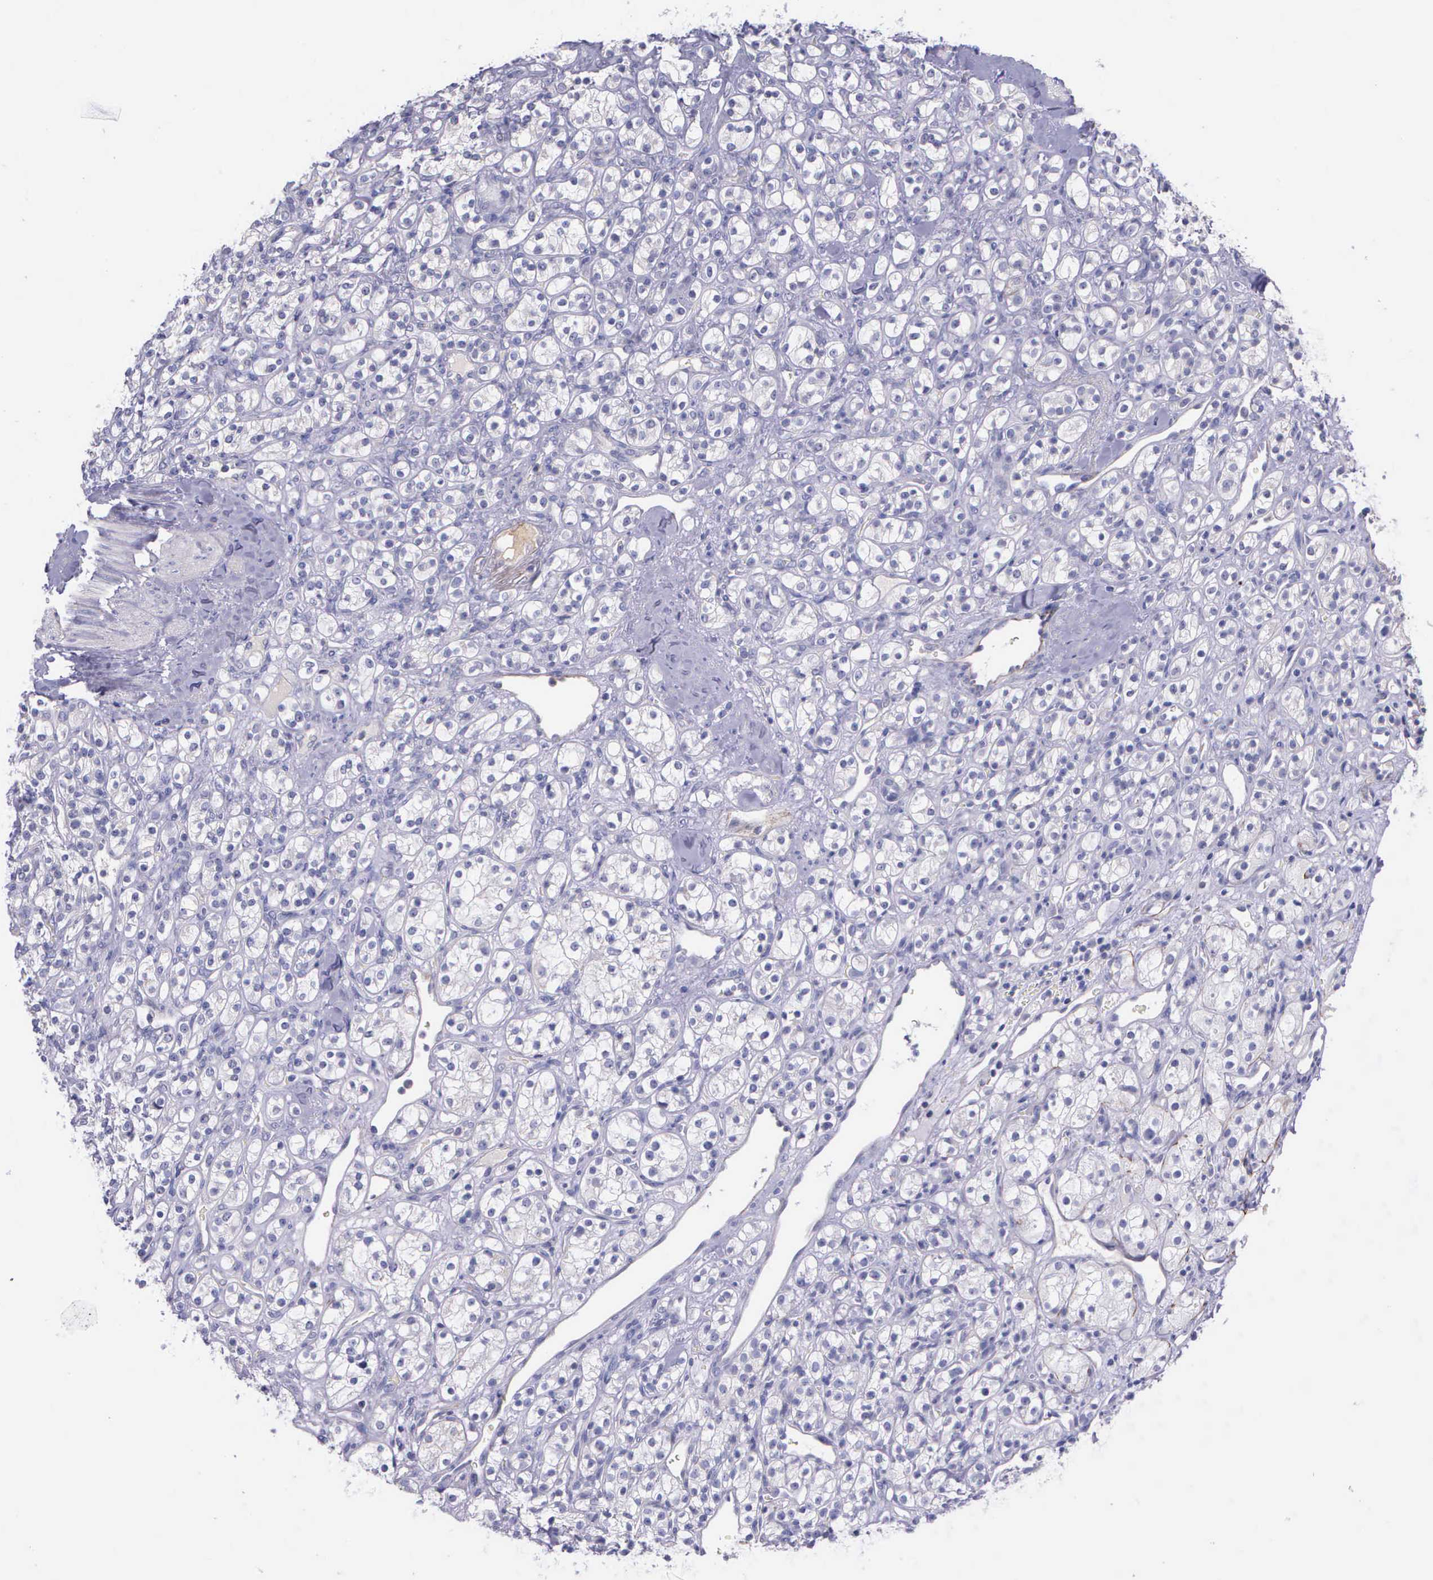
{"staining": {"intensity": "negative", "quantity": "none", "location": "none"}, "tissue": "renal cancer", "cell_type": "Tumor cells", "image_type": "cancer", "snomed": [{"axis": "morphology", "description": "Adenocarcinoma, NOS"}, {"axis": "topography", "description": "Kidney"}], "caption": "Immunohistochemical staining of renal cancer (adenocarcinoma) demonstrates no significant positivity in tumor cells. (IHC, brightfield microscopy, high magnification).", "gene": "THSD7A", "patient": {"sex": "male", "age": 77}}